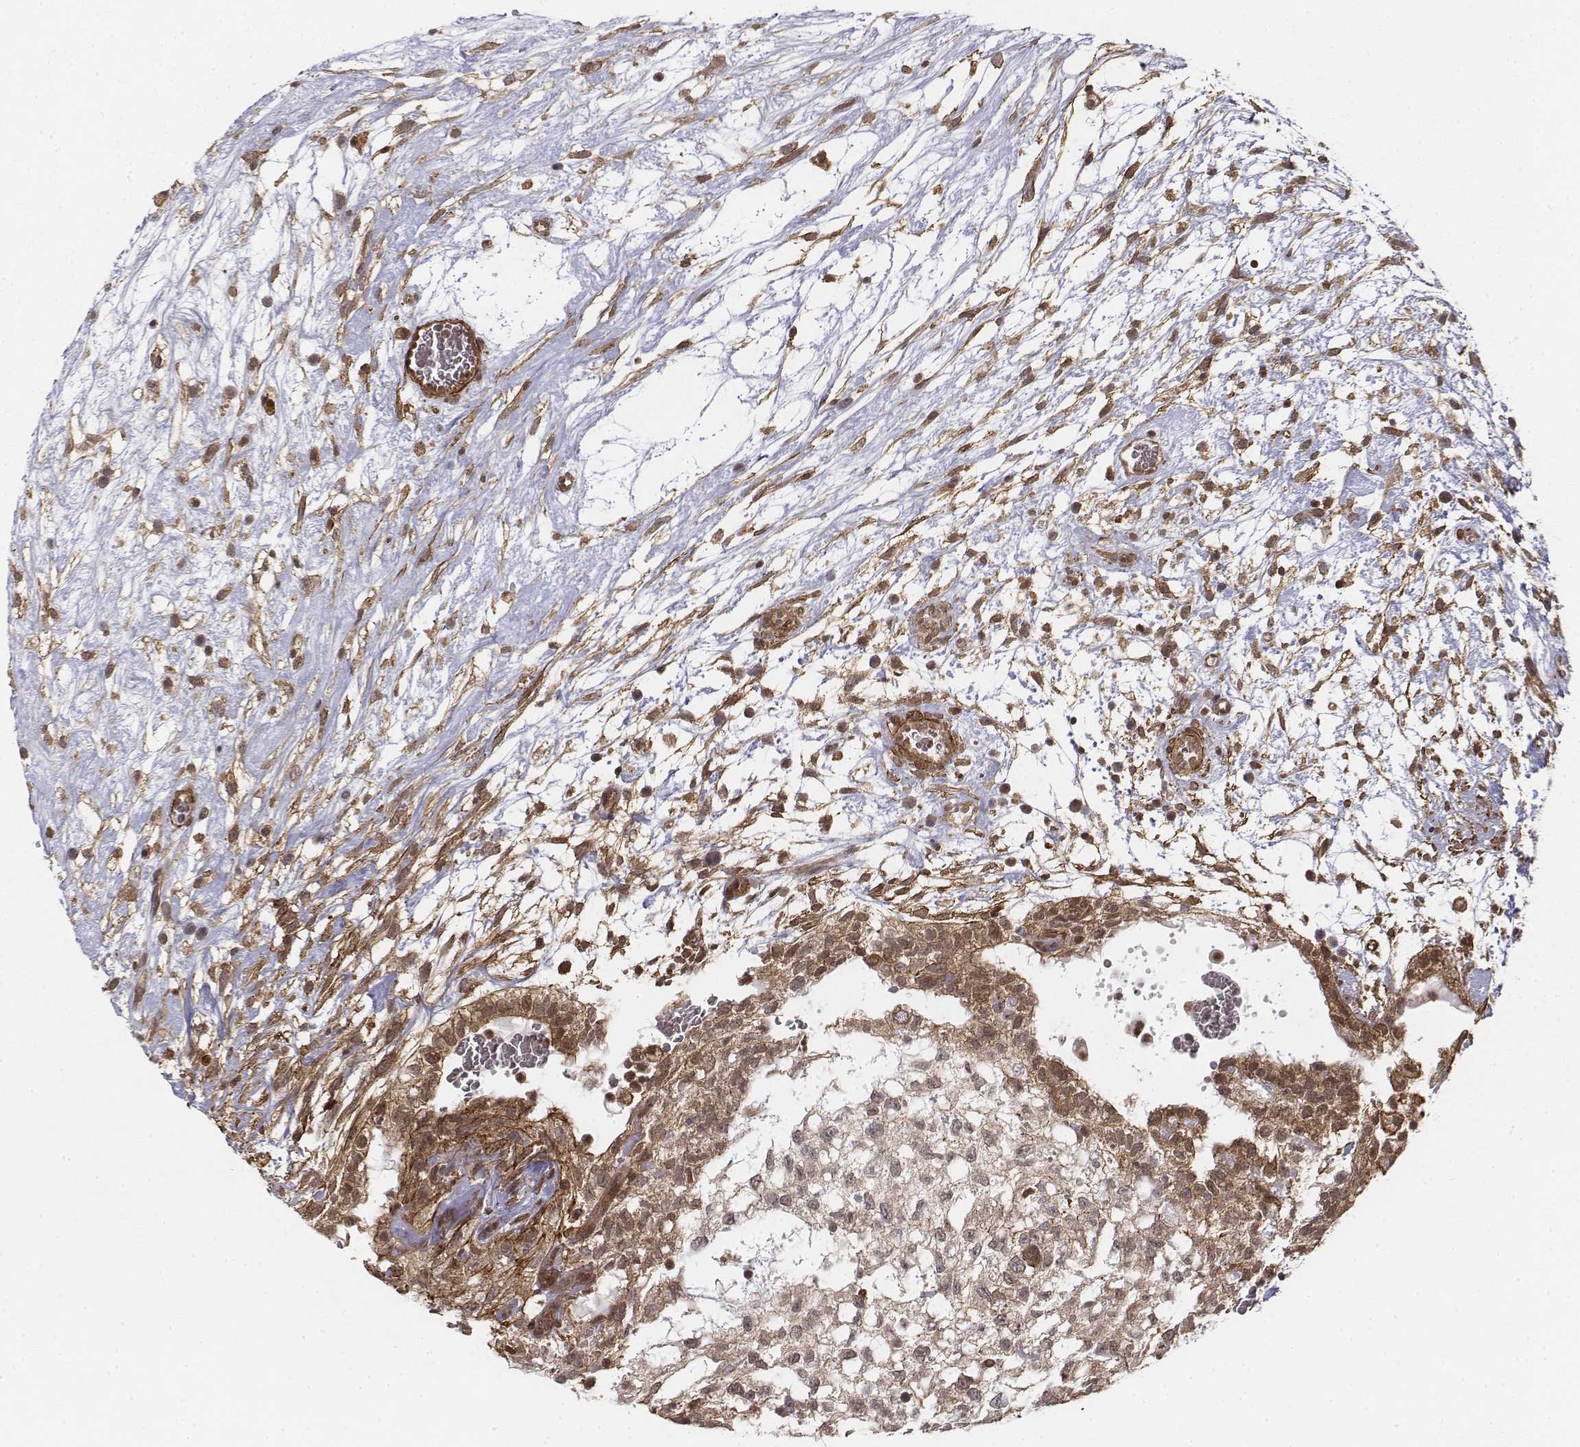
{"staining": {"intensity": "moderate", "quantity": ">75%", "location": "cytoplasmic/membranous,nuclear"}, "tissue": "testis cancer", "cell_type": "Tumor cells", "image_type": "cancer", "snomed": [{"axis": "morphology", "description": "Normal tissue, NOS"}, {"axis": "morphology", "description": "Carcinoma, Embryonal, NOS"}, {"axis": "topography", "description": "Testis"}], "caption": "This micrograph displays immunohistochemistry (IHC) staining of human testis cancer (embryonal carcinoma), with medium moderate cytoplasmic/membranous and nuclear staining in about >75% of tumor cells.", "gene": "ZFYVE19", "patient": {"sex": "male", "age": 32}}